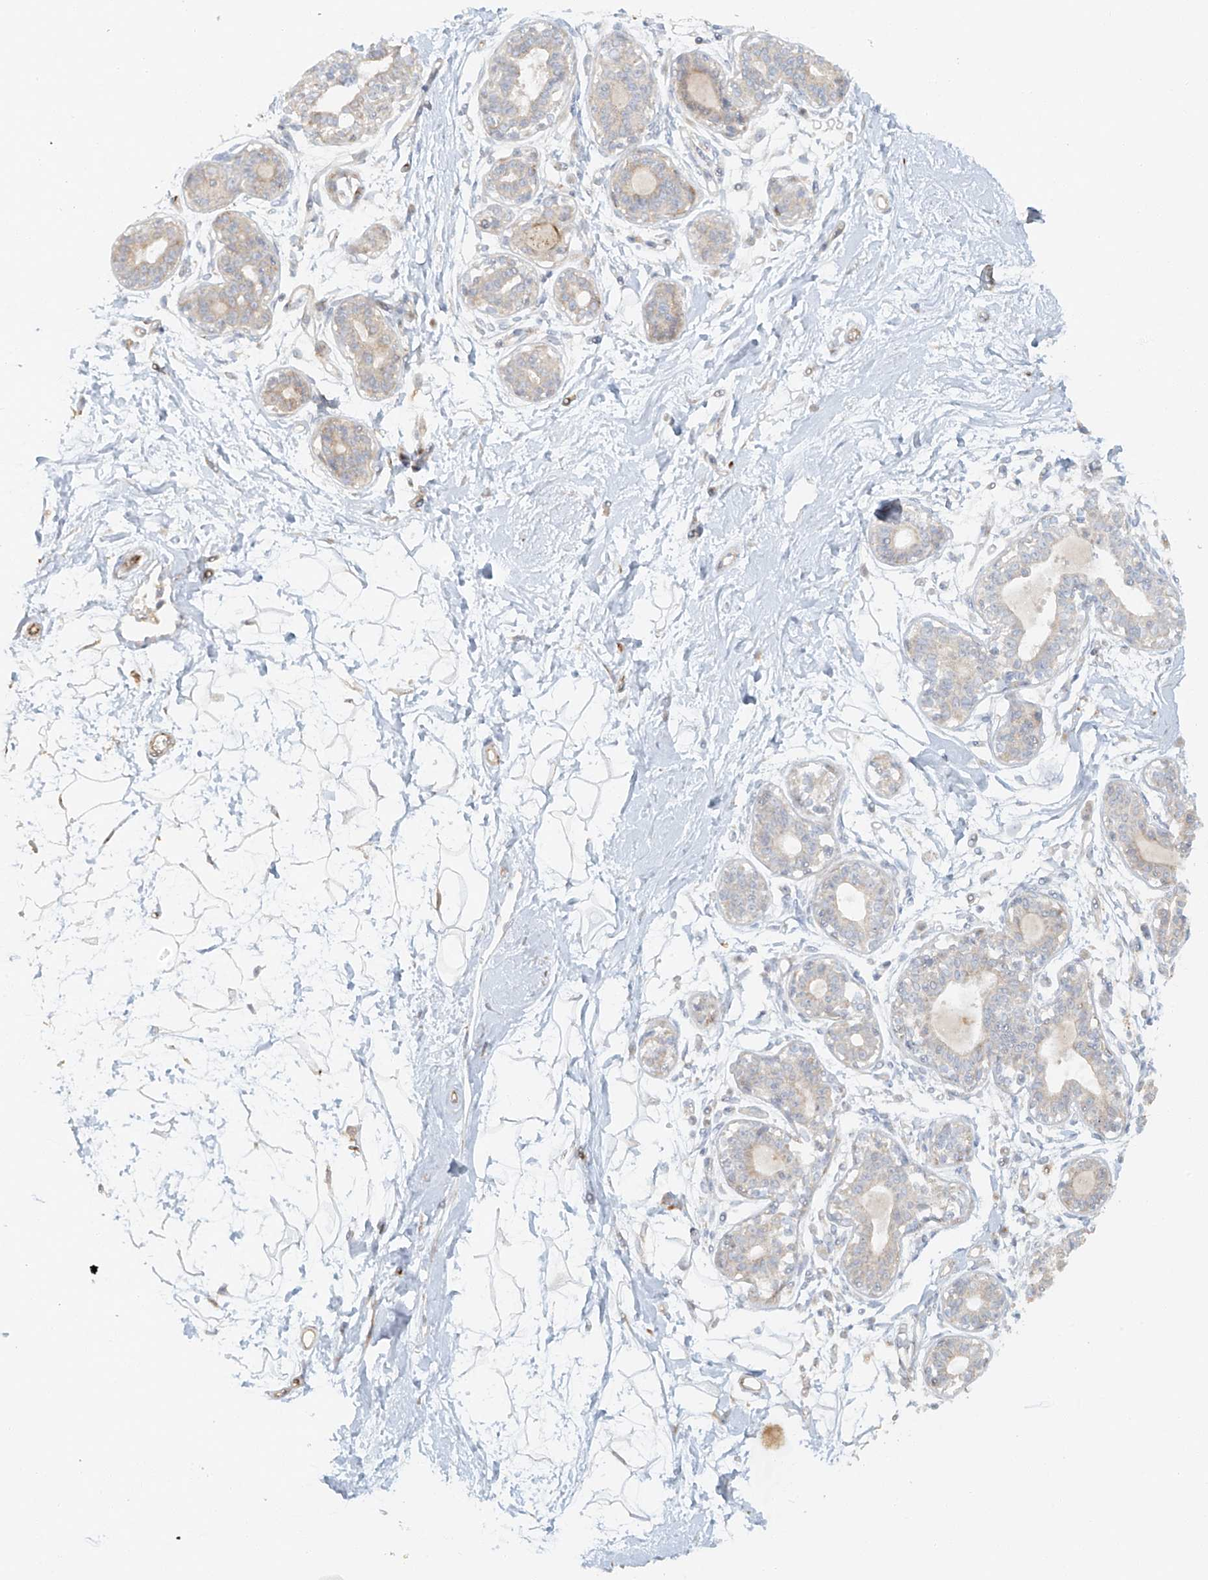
{"staining": {"intensity": "negative", "quantity": "none", "location": "none"}, "tissue": "breast", "cell_type": "Adipocytes", "image_type": "normal", "snomed": [{"axis": "morphology", "description": "Normal tissue, NOS"}, {"axis": "topography", "description": "Breast"}], "caption": "Breast was stained to show a protein in brown. There is no significant expression in adipocytes. Nuclei are stained in blue.", "gene": "MIPEP", "patient": {"sex": "female", "age": 45}}